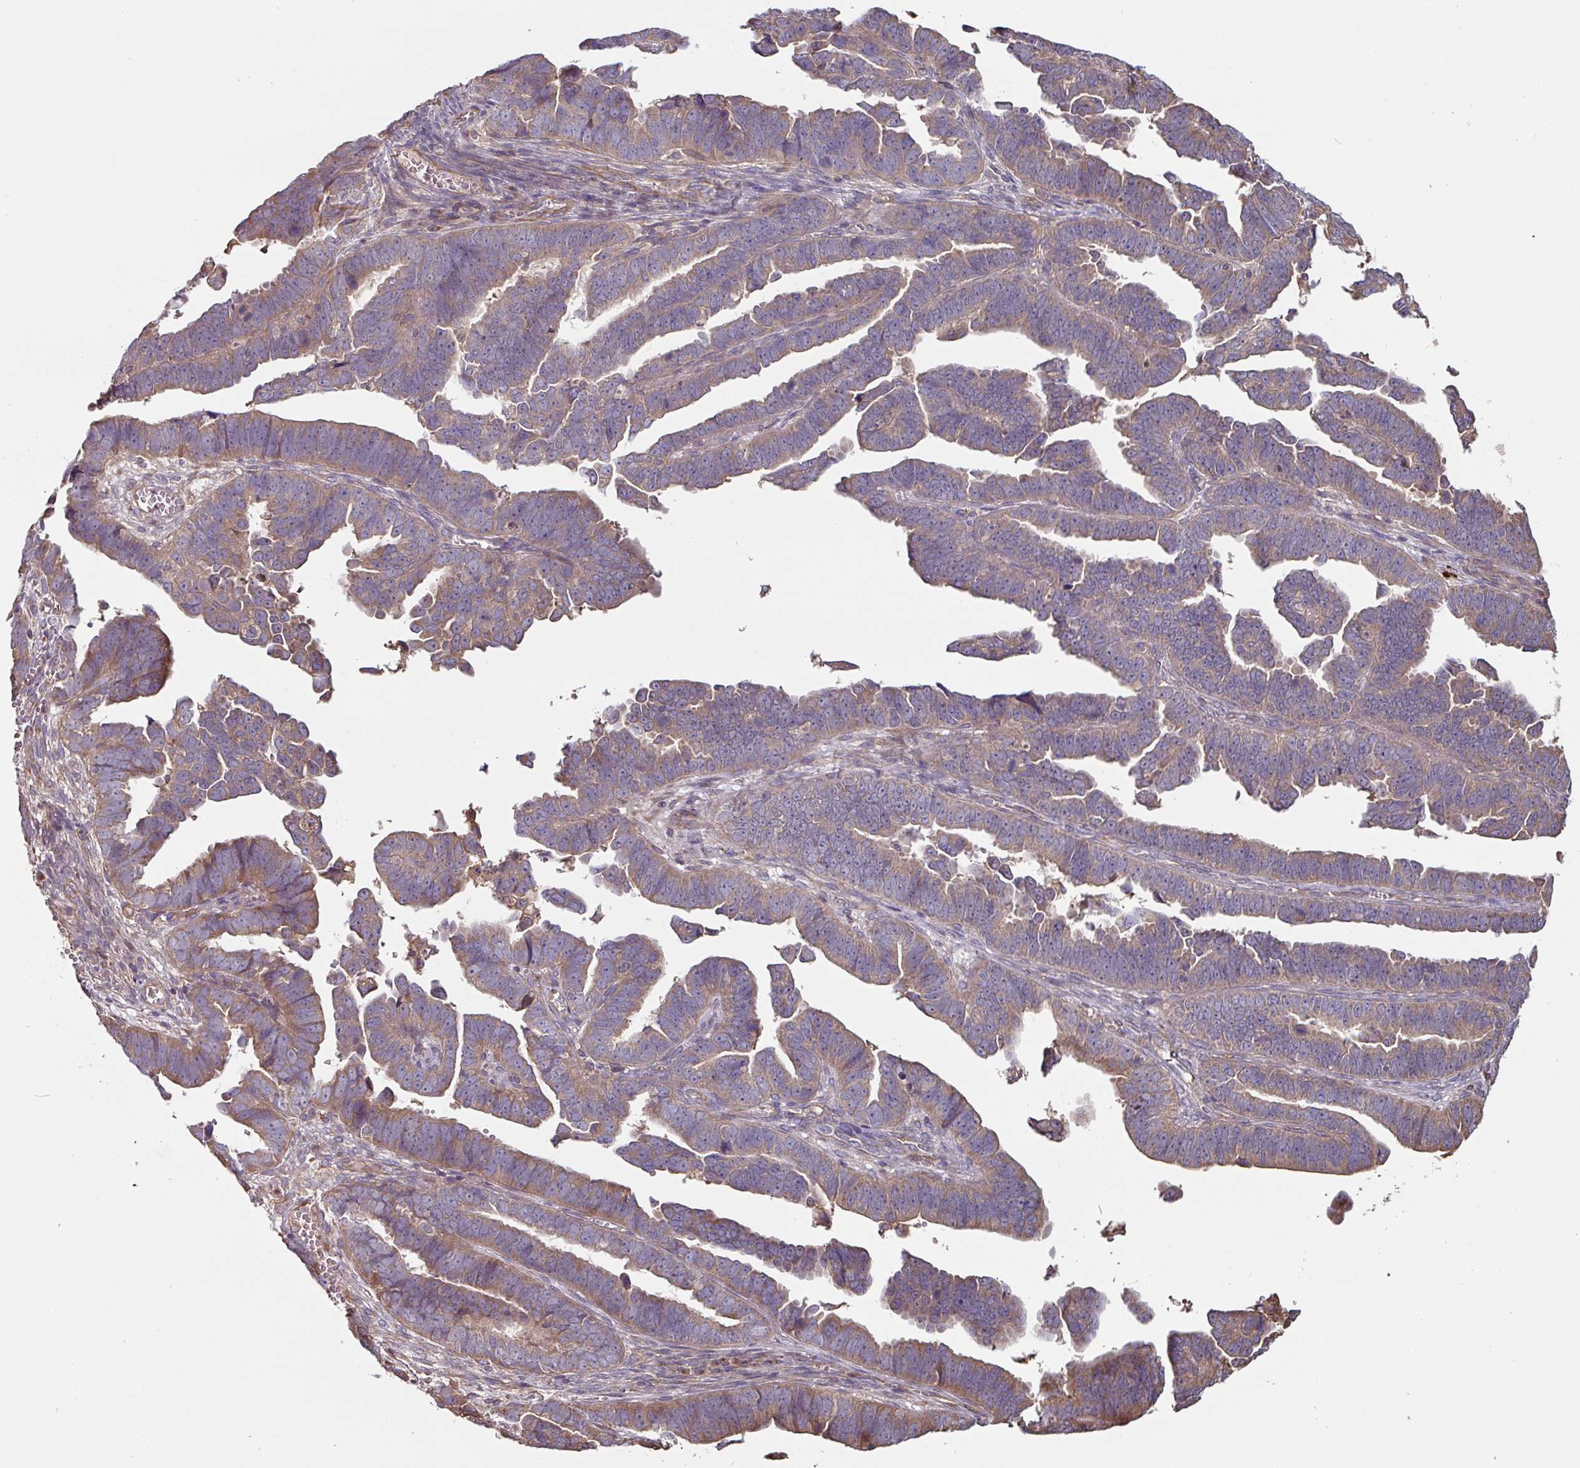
{"staining": {"intensity": "moderate", "quantity": "25%-75%", "location": "cytoplasmic/membranous"}, "tissue": "endometrial cancer", "cell_type": "Tumor cells", "image_type": "cancer", "snomed": [{"axis": "morphology", "description": "Adenocarcinoma, NOS"}, {"axis": "topography", "description": "Endometrium"}], "caption": "A medium amount of moderate cytoplasmic/membranous positivity is present in about 25%-75% of tumor cells in endometrial adenocarcinoma tissue. (Stains: DAB in brown, nuclei in blue, Microscopy: brightfield microscopy at high magnification).", "gene": "SIK1", "patient": {"sex": "female", "age": 75}}